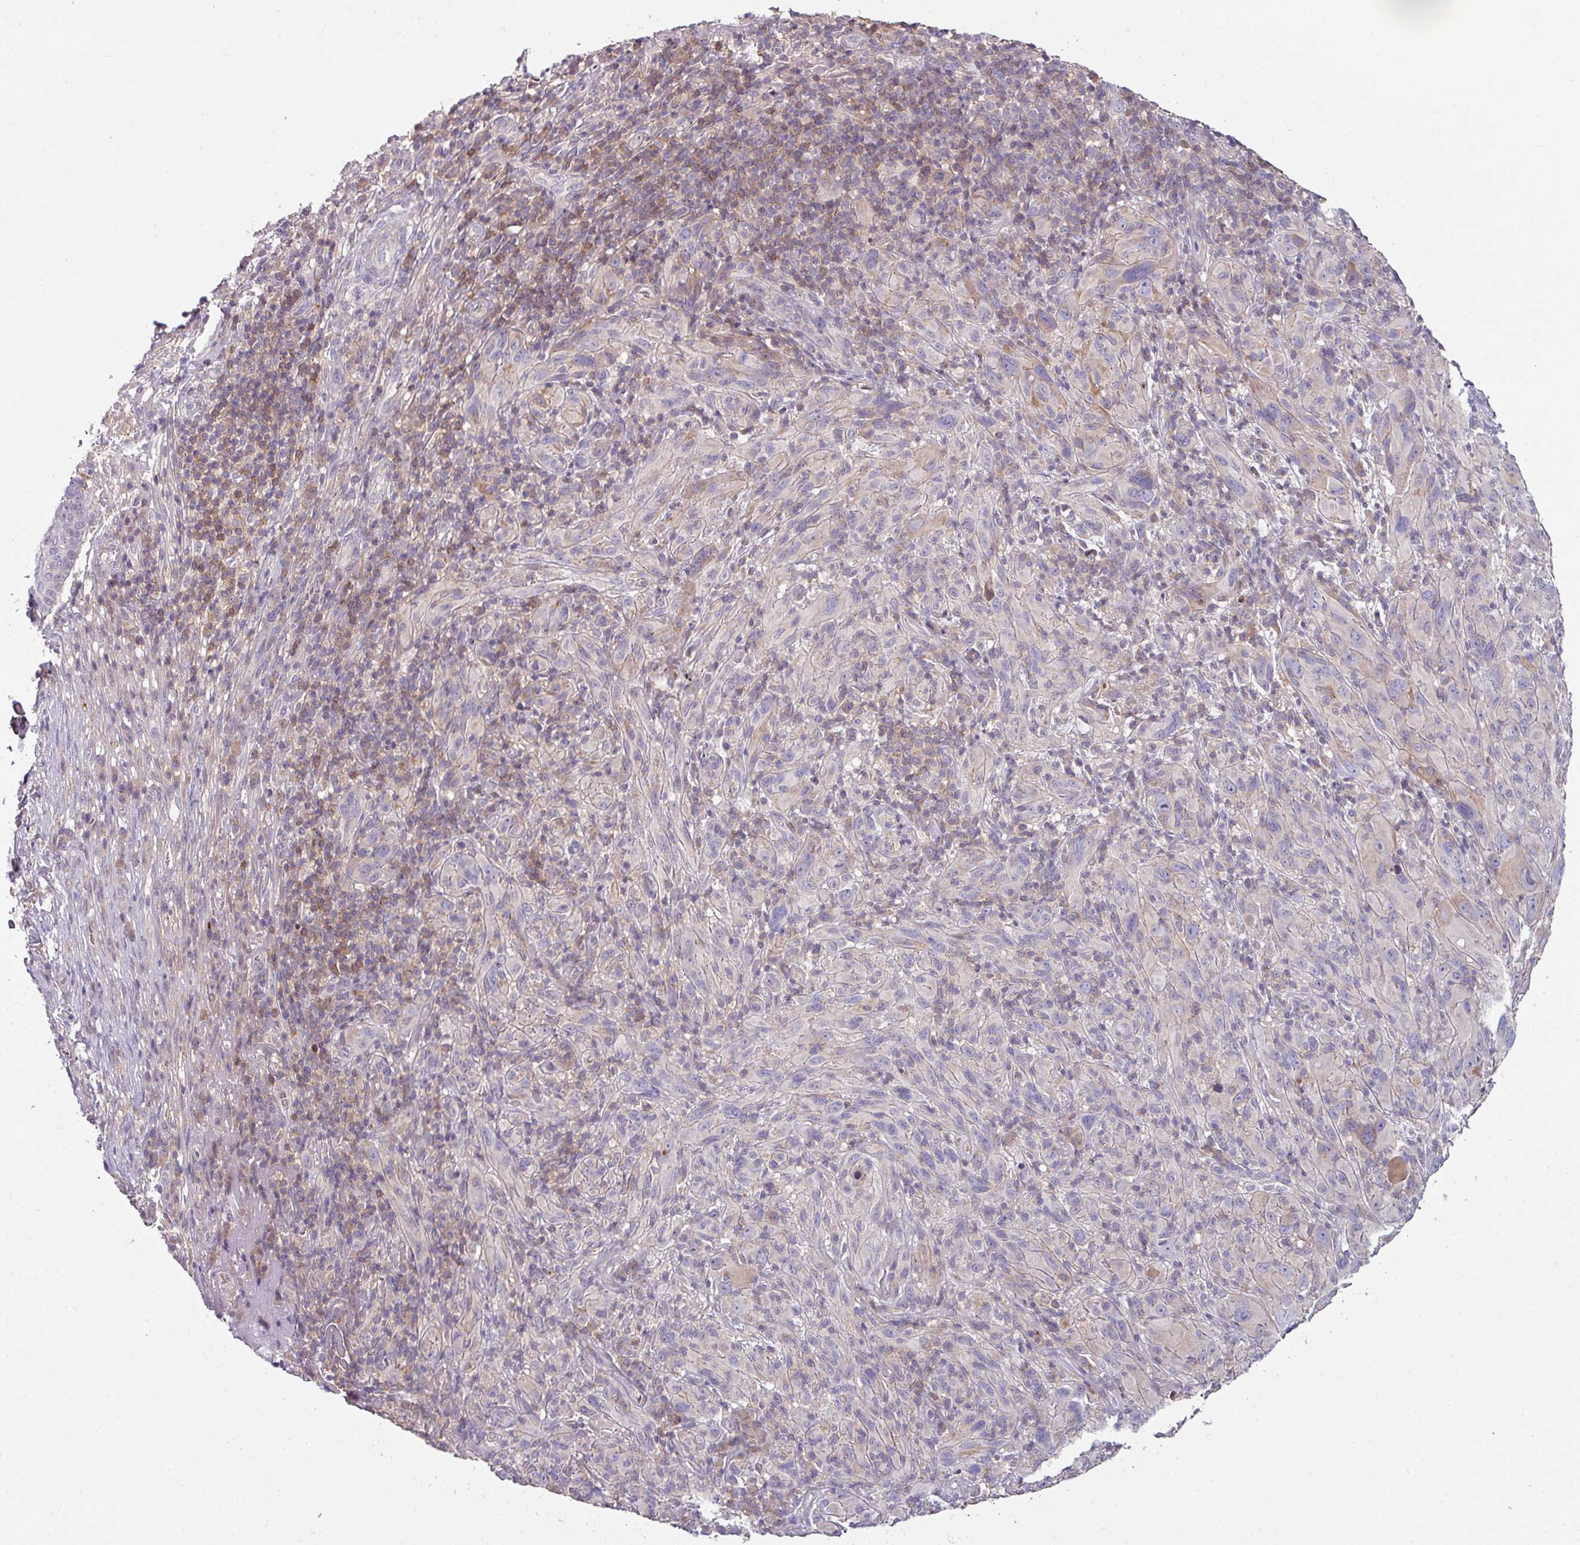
{"staining": {"intensity": "negative", "quantity": "none", "location": "none"}, "tissue": "melanoma", "cell_type": "Tumor cells", "image_type": "cancer", "snomed": [{"axis": "morphology", "description": "Malignant melanoma, NOS"}, {"axis": "topography", "description": "Skin of head"}], "caption": "Tumor cells are negative for protein expression in human malignant melanoma.", "gene": "SLAMF6", "patient": {"sex": "male", "age": 96}}